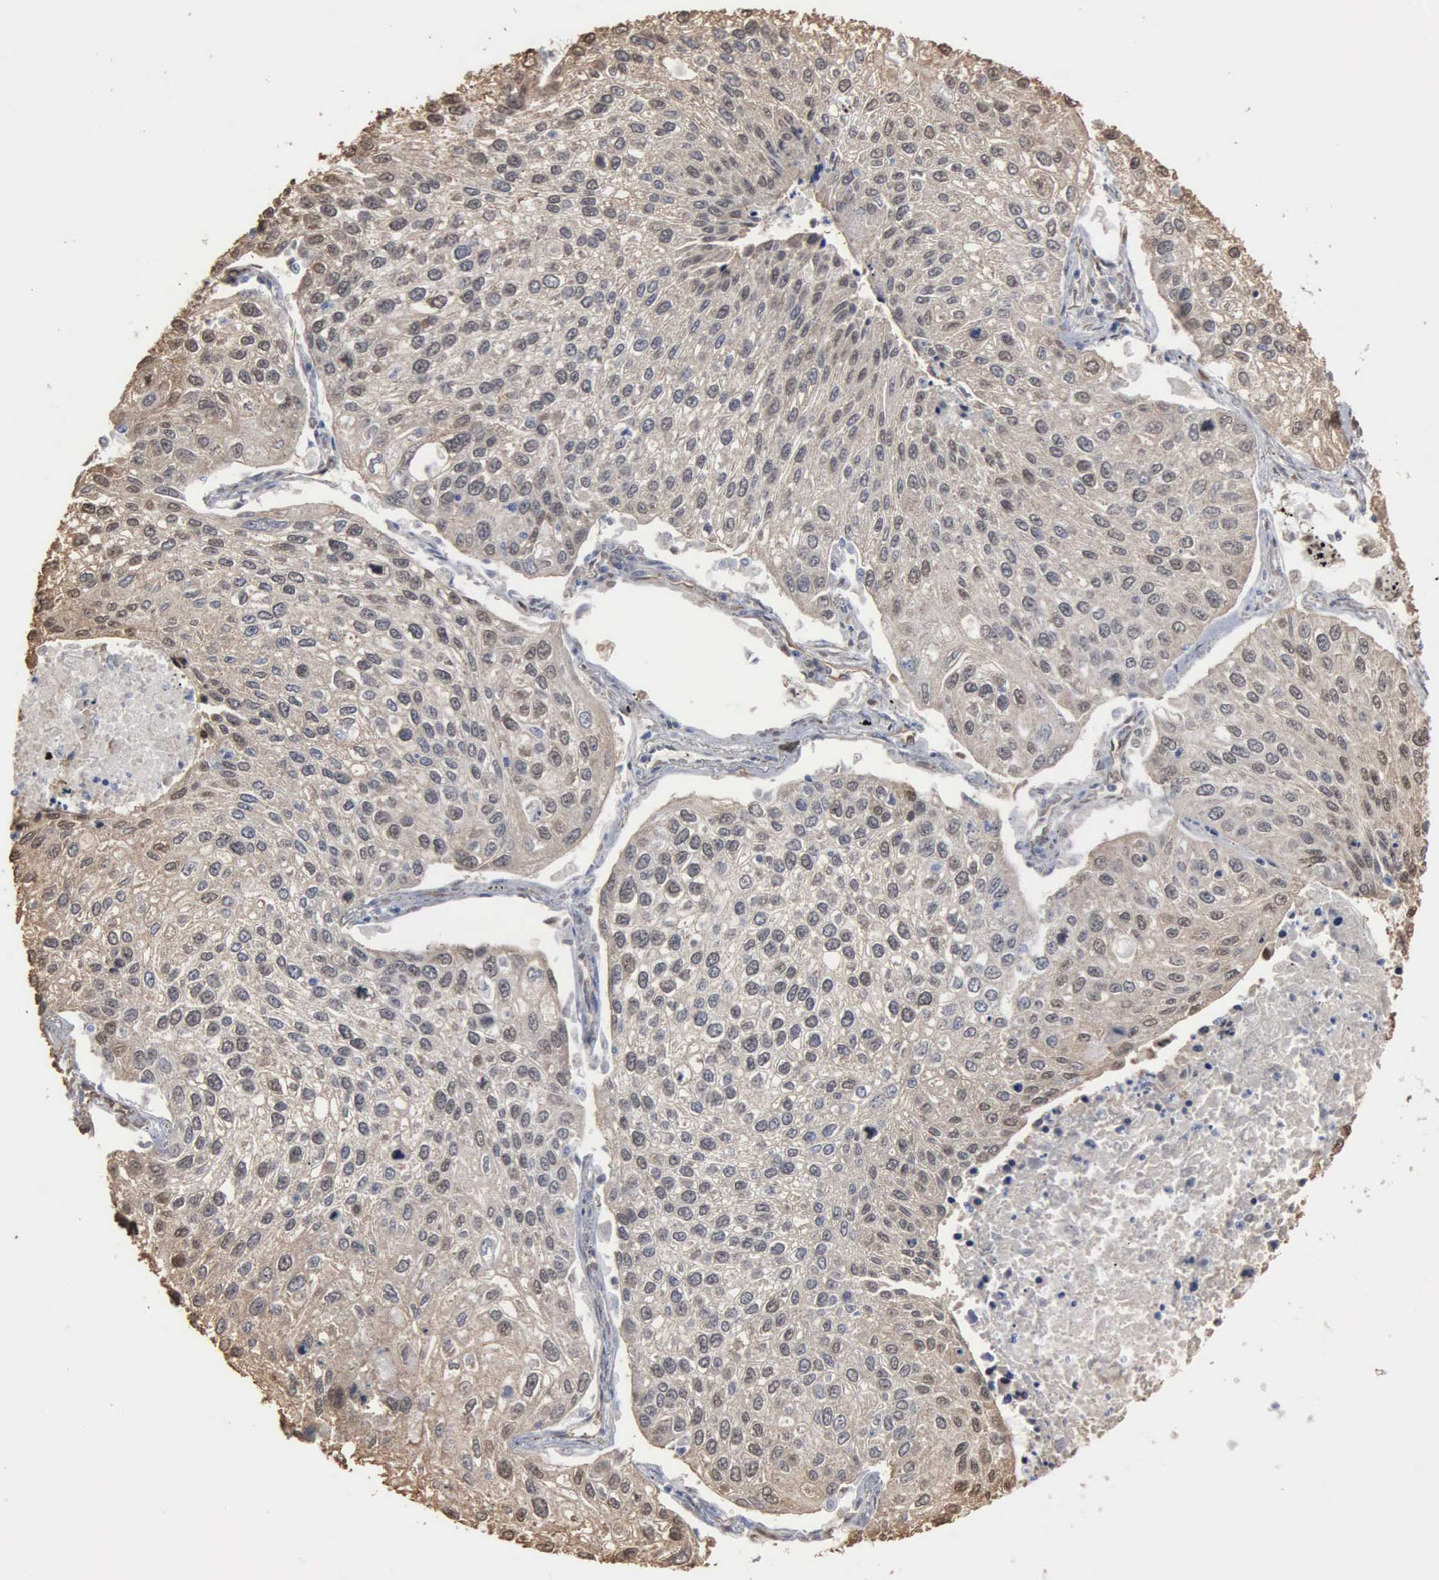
{"staining": {"intensity": "weak", "quantity": ">75%", "location": "cytoplasmic/membranous"}, "tissue": "lung cancer", "cell_type": "Tumor cells", "image_type": "cancer", "snomed": [{"axis": "morphology", "description": "Squamous cell carcinoma, NOS"}, {"axis": "topography", "description": "Lung"}], "caption": "Protein staining displays weak cytoplasmic/membranous expression in about >75% of tumor cells in lung cancer.", "gene": "FSCN1", "patient": {"sex": "male", "age": 75}}